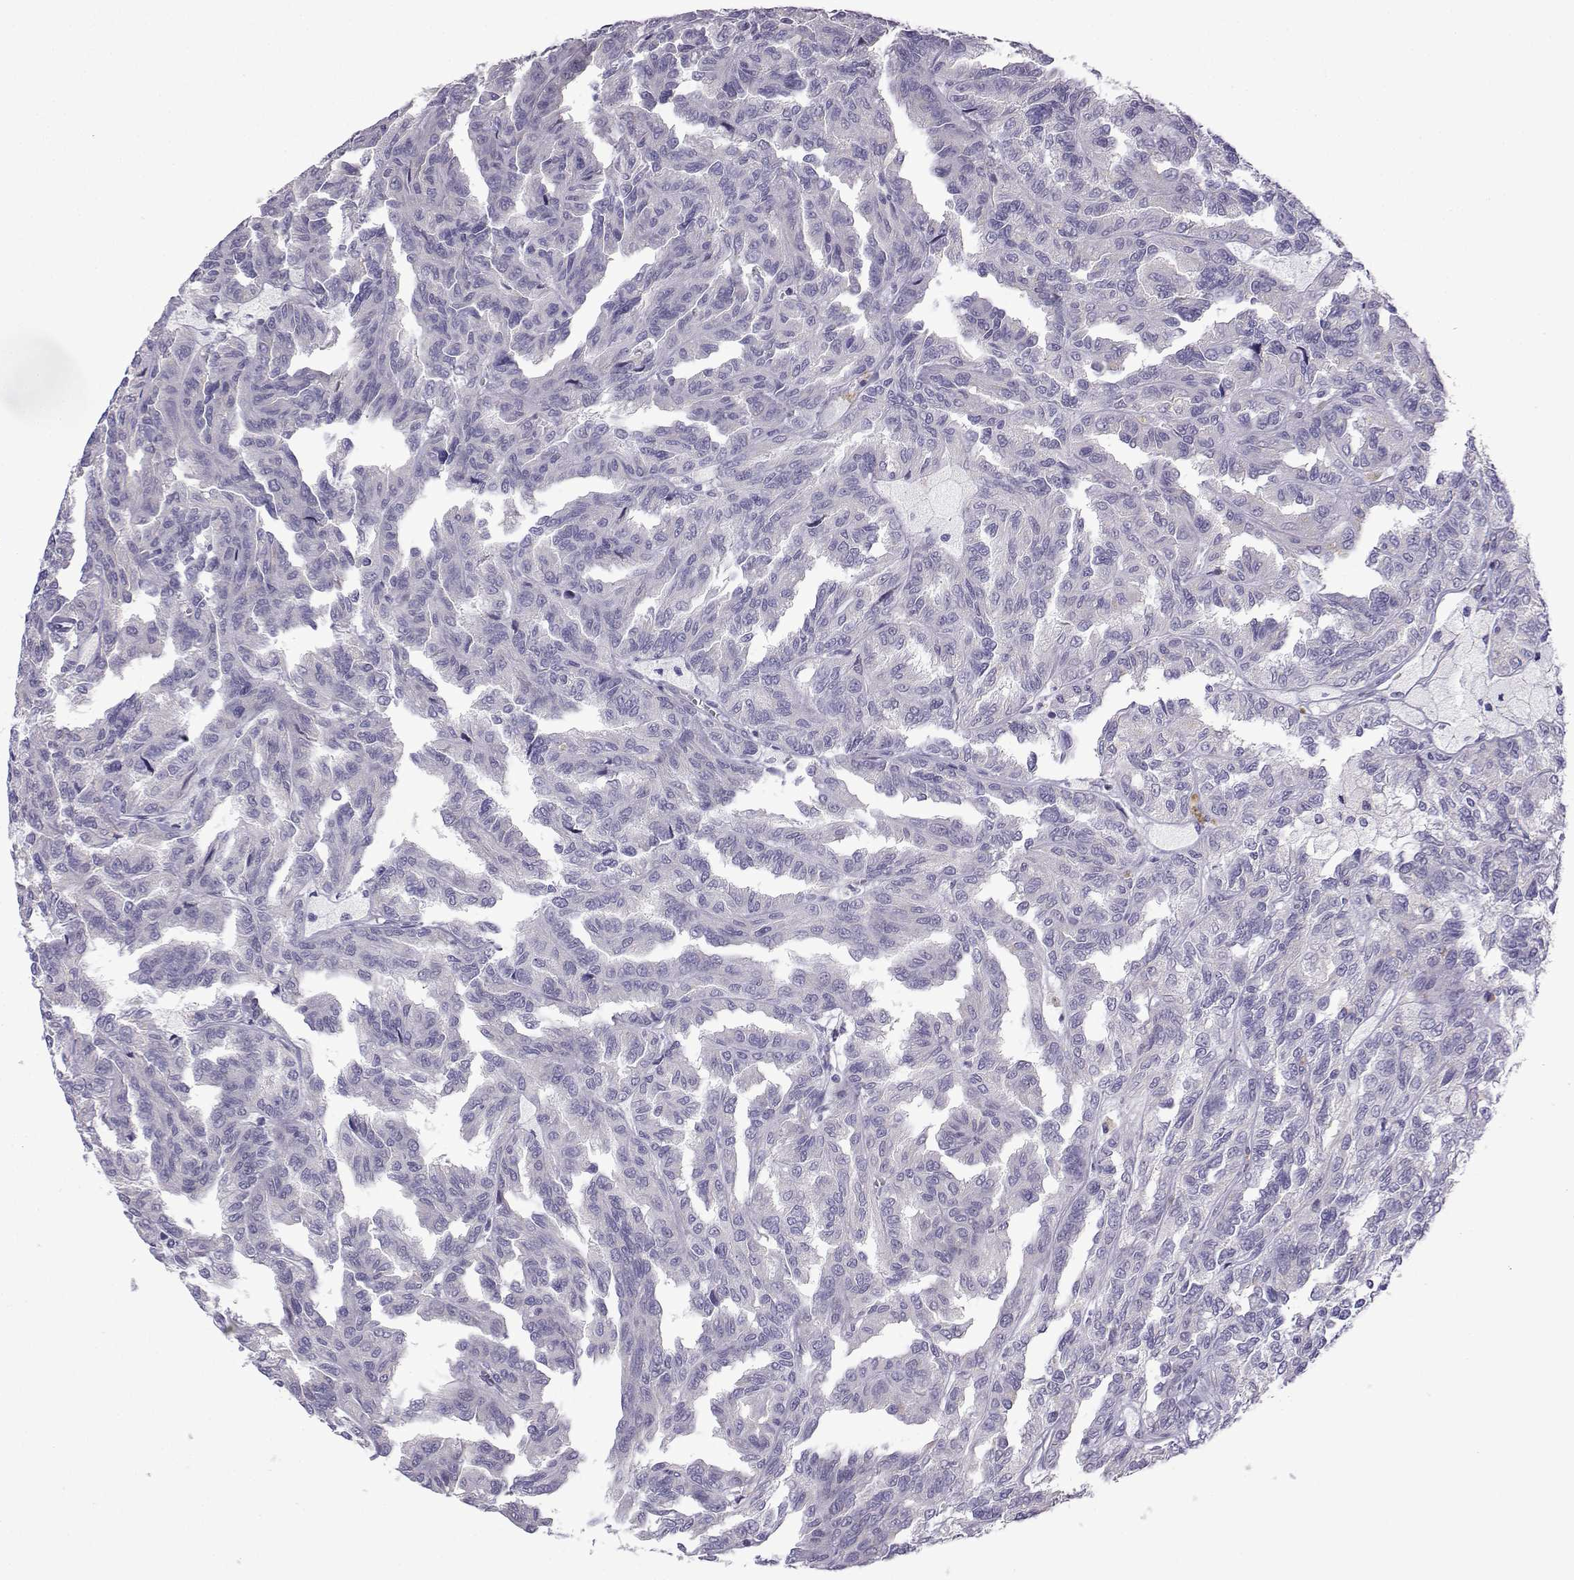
{"staining": {"intensity": "negative", "quantity": "none", "location": "none"}, "tissue": "renal cancer", "cell_type": "Tumor cells", "image_type": "cancer", "snomed": [{"axis": "morphology", "description": "Adenocarcinoma, NOS"}, {"axis": "topography", "description": "Kidney"}], "caption": "The micrograph demonstrates no significant staining in tumor cells of renal cancer (adenocarcinoma). The staining is performed using DAB brown chromogen with nuclei counter-stained in using hematoxylin.", "gene": "SPACA7", "patient": {"sex": "male", "age": 79}}